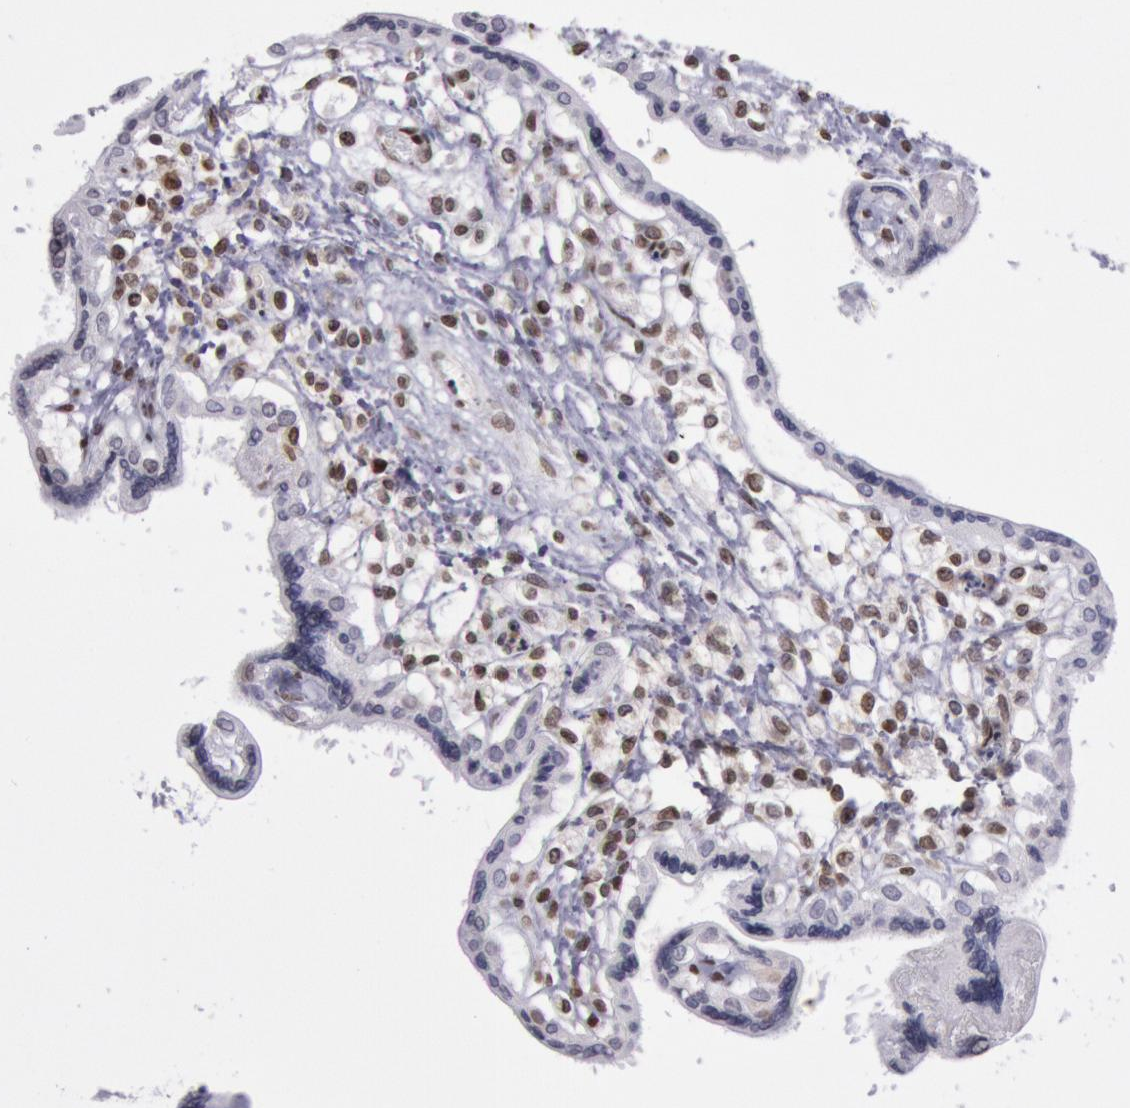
{"staining": {"intensity": "strong", "quantity": ">75%", "location": "nuclear"}, "tissue": "placenta", "cell_type": "Decidual cells", "image_type": "normal", "snomed": [{"axis": "morphology", "description": "Normal tissue, NOS"}, {"axis": "topography", "description": "Placenta"}], "caption": "Decidual cells demonstrate high levels of strong nuclear expression in approximately >75% of cells in unremarkable placenta. (brown staining indicates protein expression, while blue staining denotes nuclei).", "gene": "NKAP", "patient": {"sex": "female", "age": 31}}